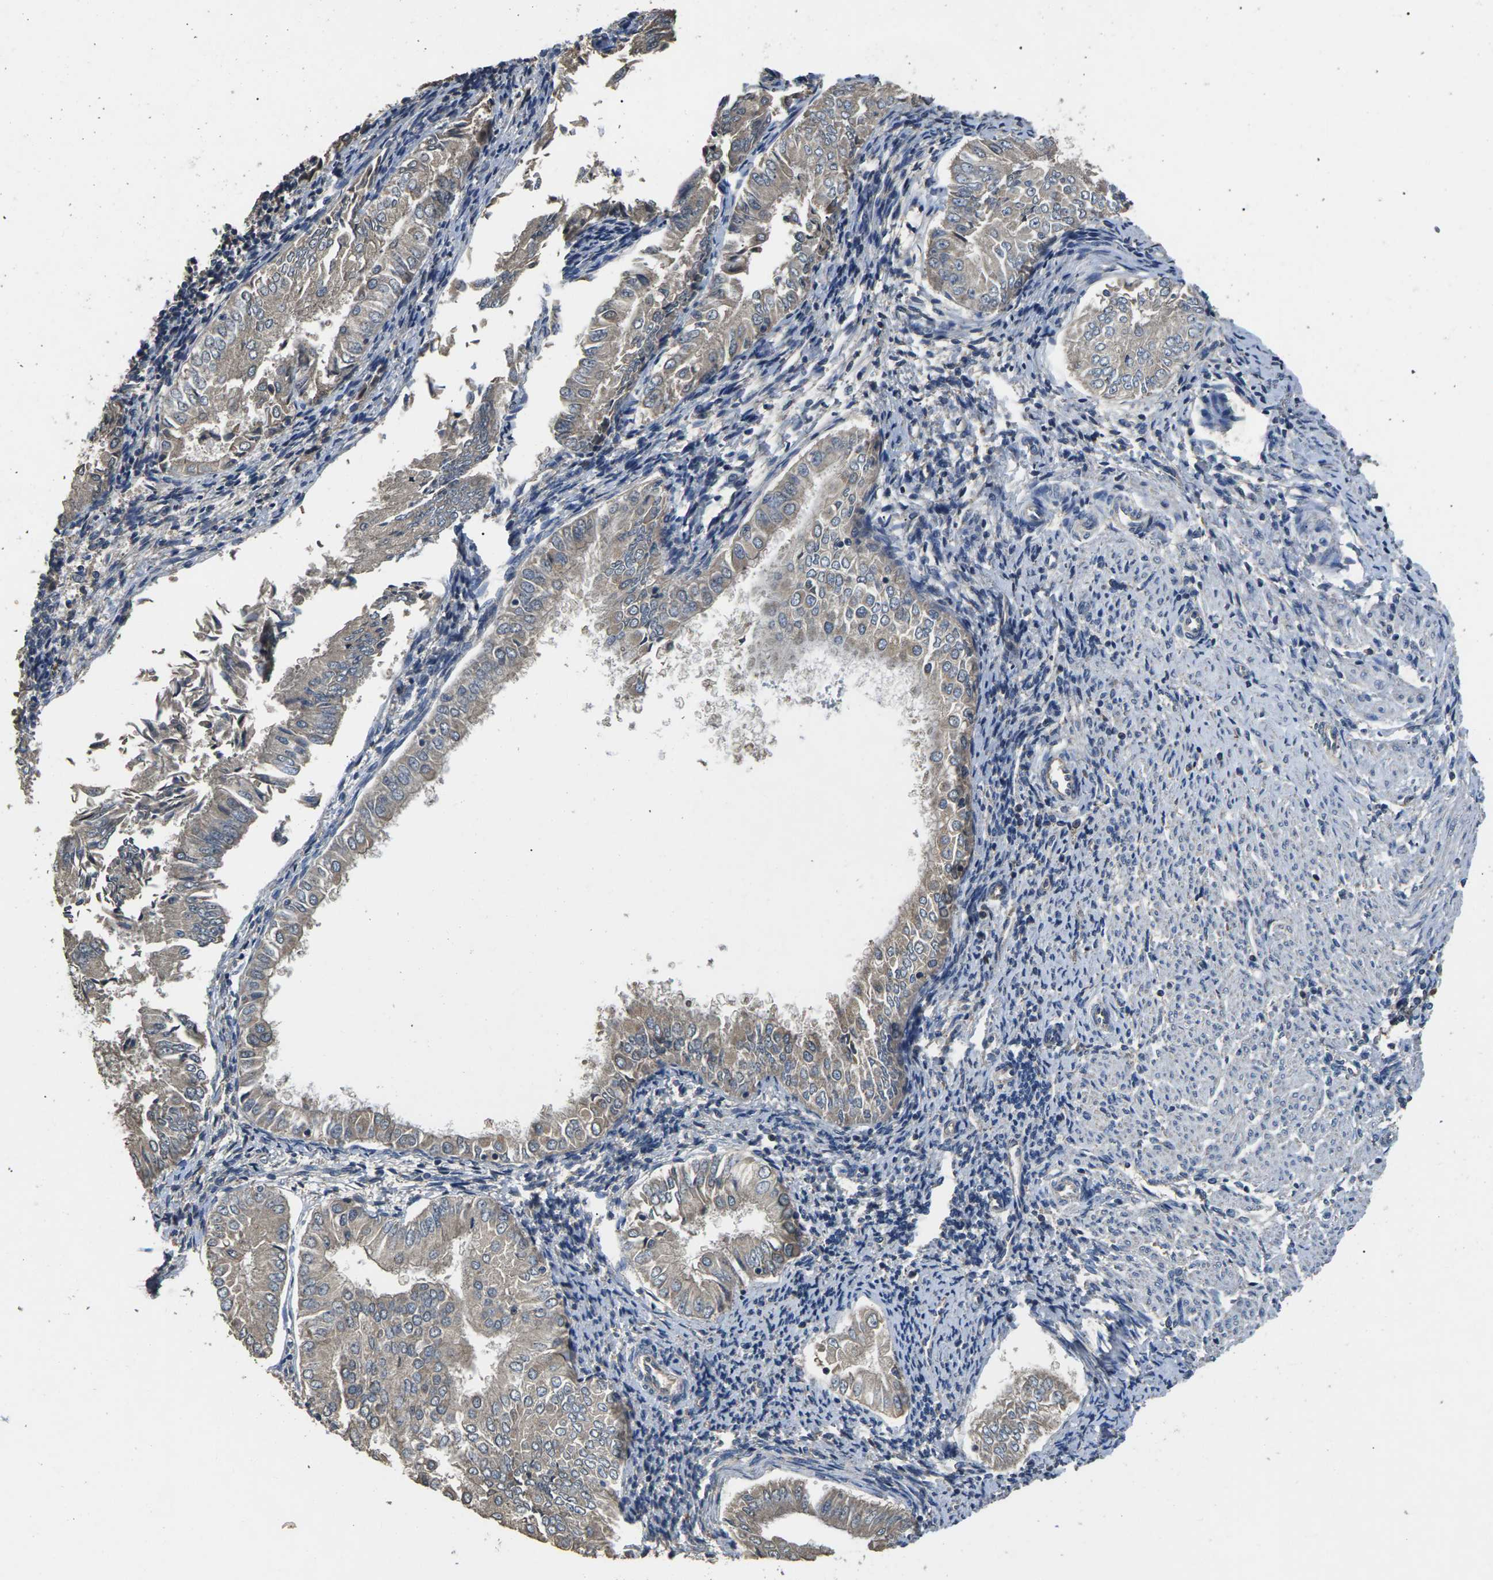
{"staining": {"intensity": "negative", "quantity": "none", "location": "none"}, "tissue": "endometrial cancer", "cell_type": "Tumor cells", "image_type": "cancer", "snomed": [{"axis": "morphology", "description": "Adenocarcinoma, NOS"}, {"axis": "topography", "description": "Endometrium"}], "caption": "This is a image of immunohistochemistry (IHC) staining of endometrial cancer (adenocarcinoma), which shows no staining in tumor cells.", "gene": "B4GAT1", "patient": {"sex": "female", "age": 53}}